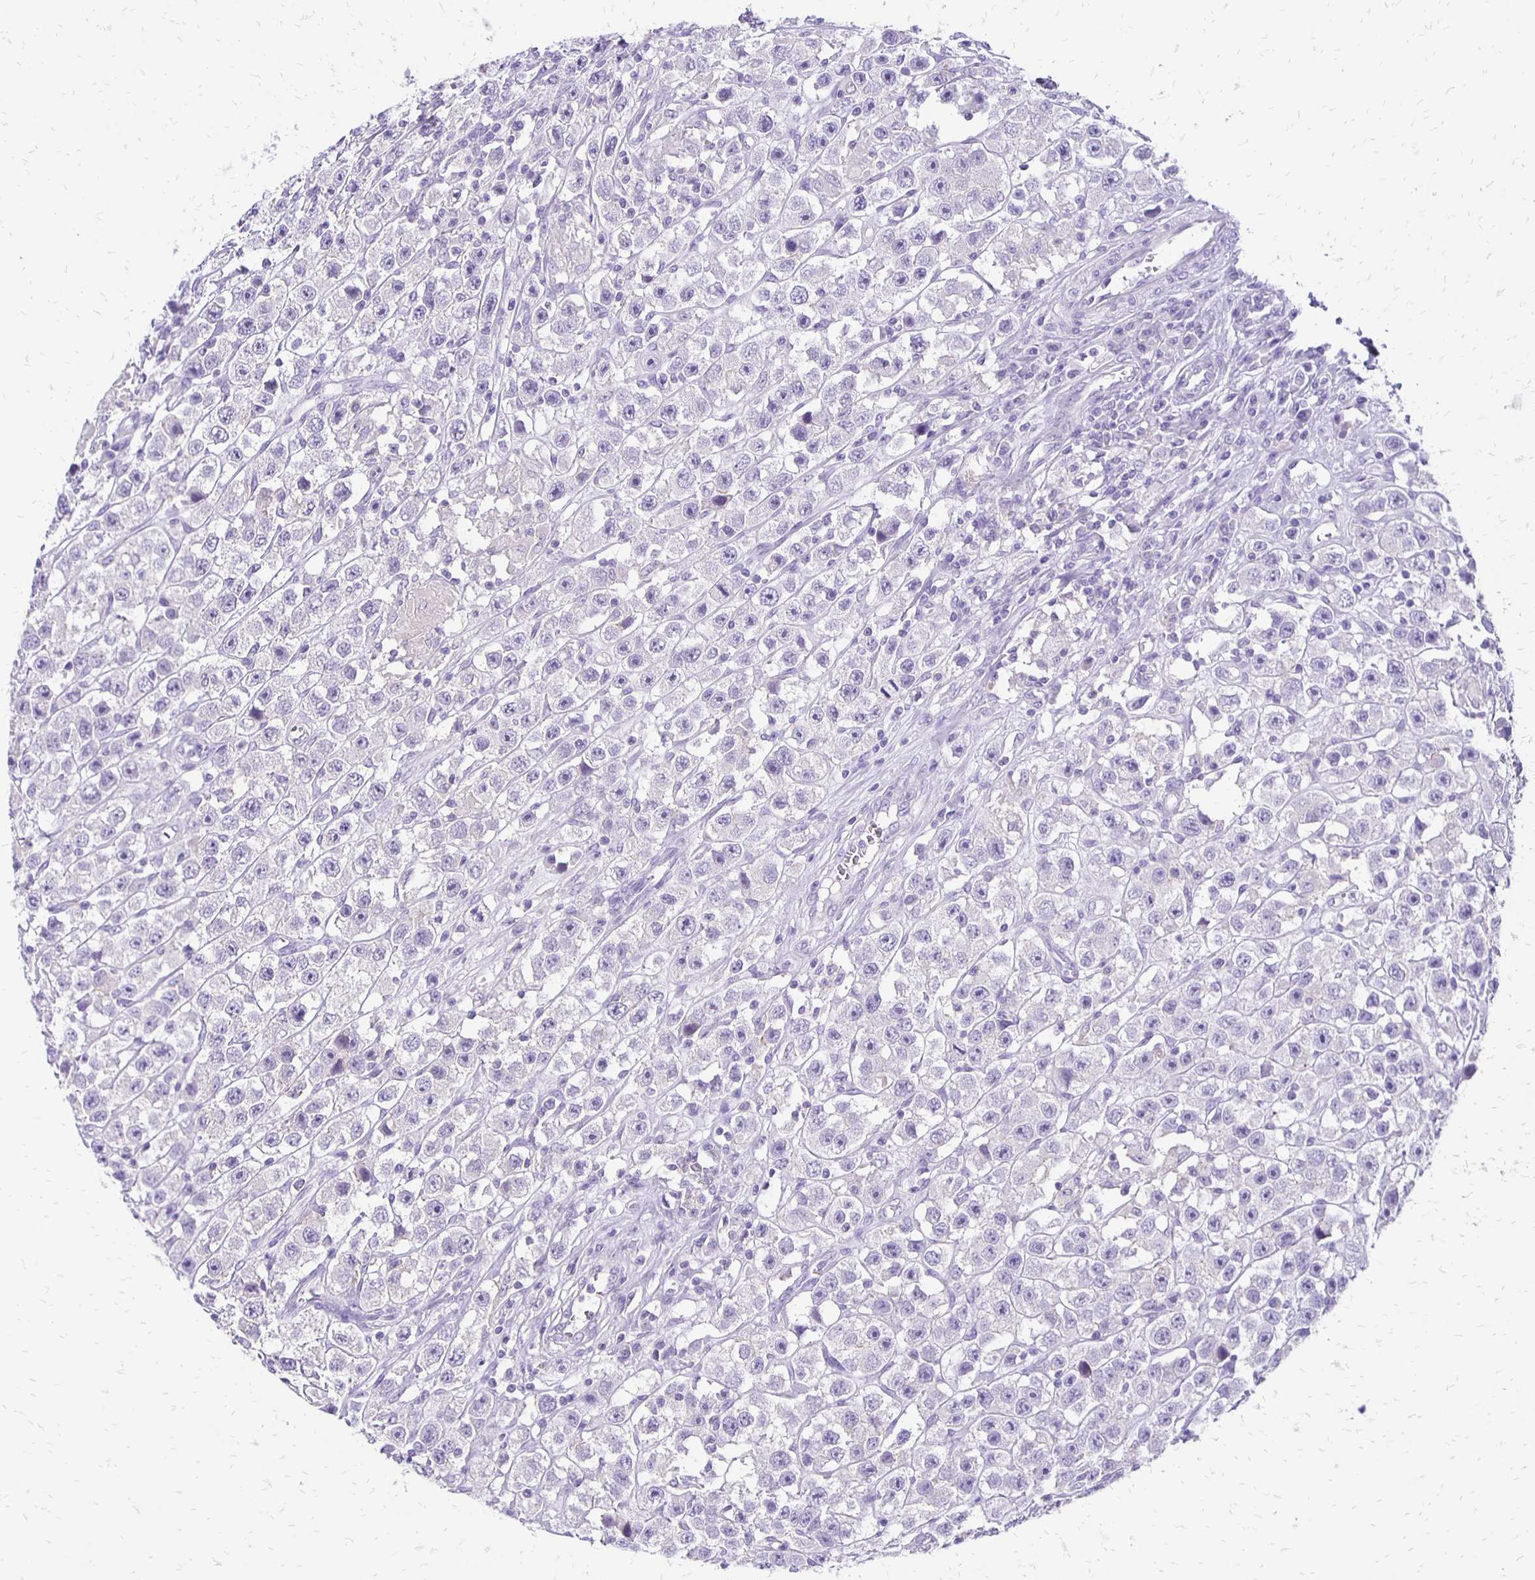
{"staining": {"intensity": "negative", "quantity": "none", "location": "none"}, "tissue": "testis cancer", "cell_type": "Tumor cells", "image_type": "cancer", "snomed": [{"axis": "morphology", "description": "Seminoma, NOS"}, {"axis": "topography", "description": "Testis"}], "caption": "Immunohistochemical staining of human seminoma (testis) exhibits no significant expression in tumor cells.", "gene": "ANKRD45", "patient": {"sex": "male", "age": 45}}